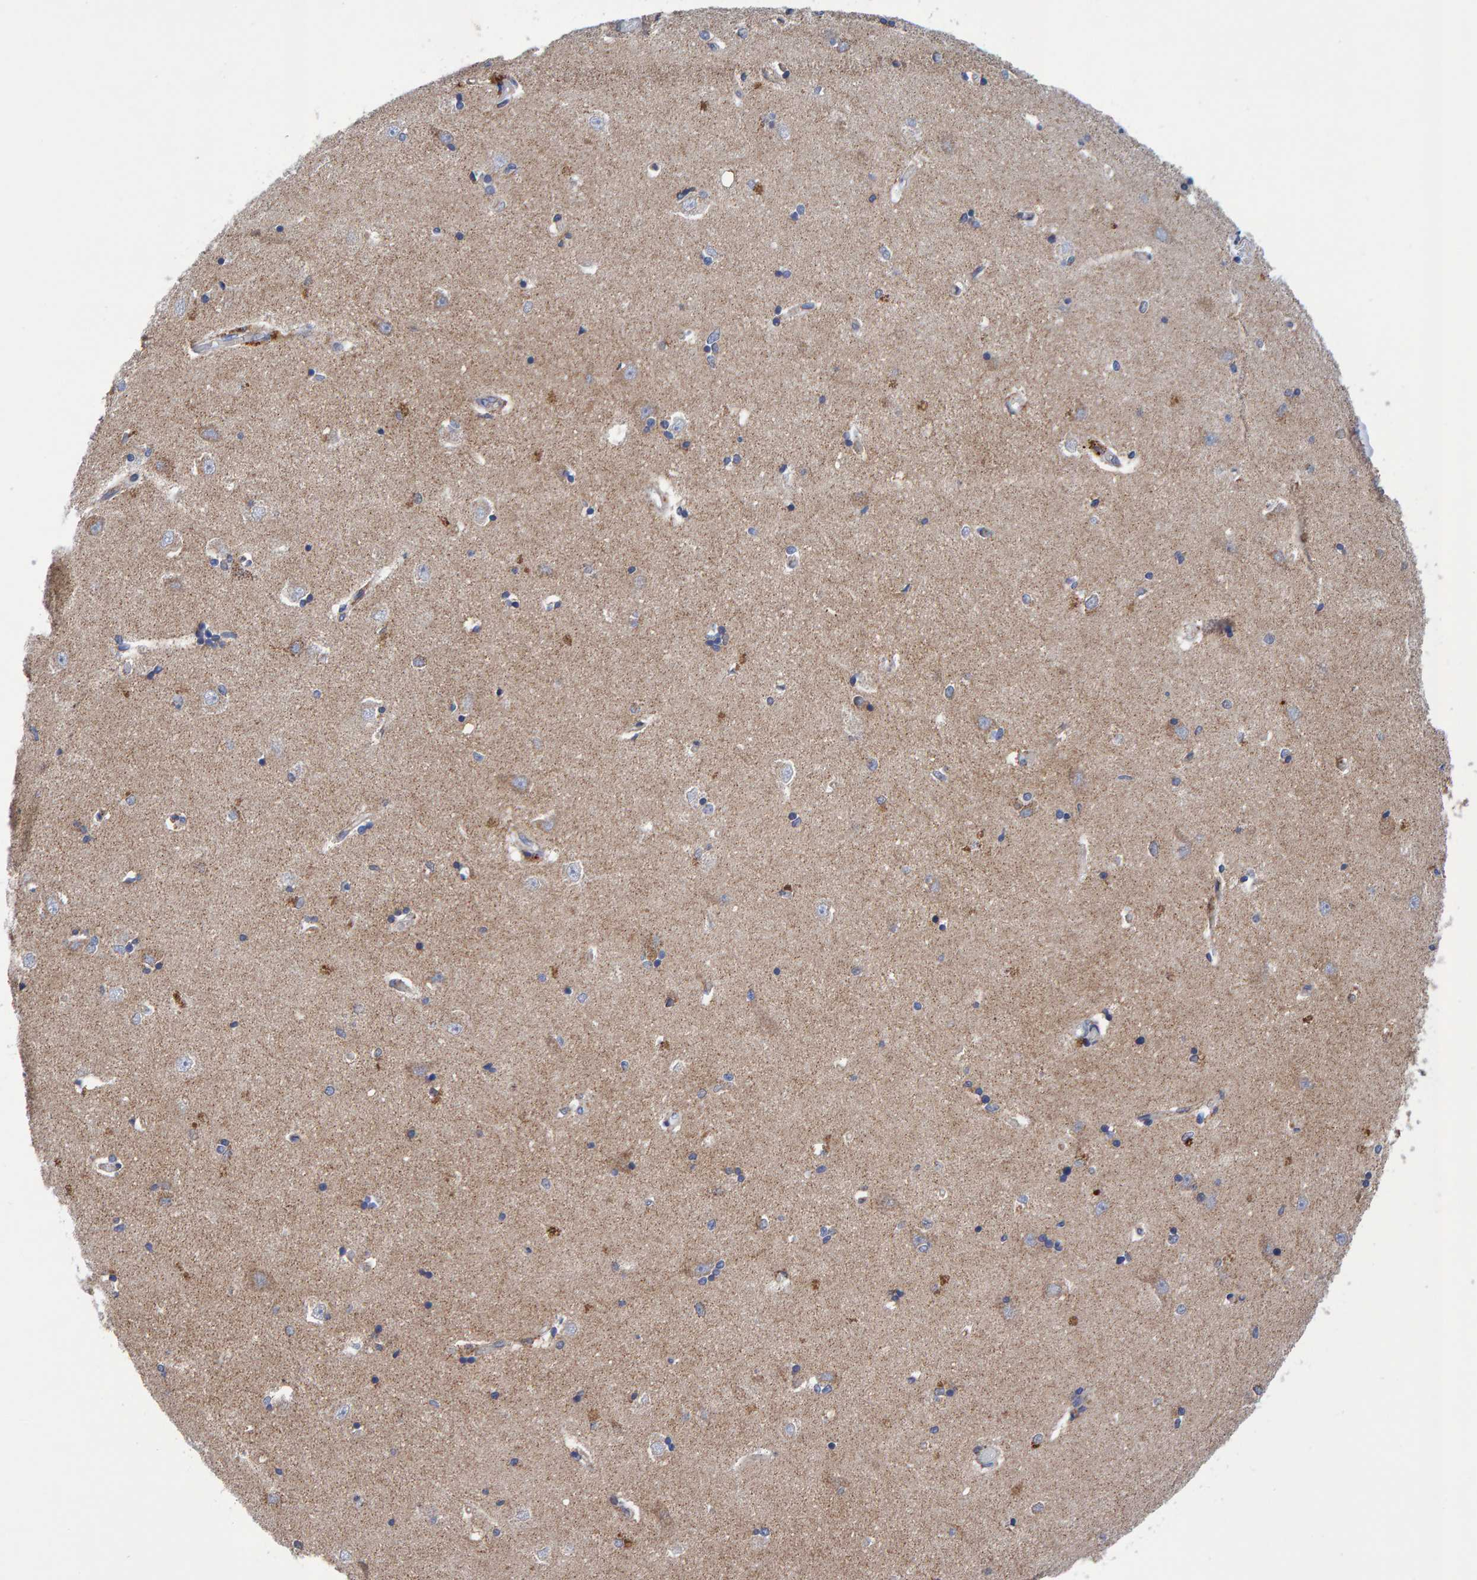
{"staining": {"intensity": "negative", "quantity": "none", "location": "none"}, "tissue": "hippocampus", "cell_type": "Glial cells", "image_type": "normal", "snomed": [{"axis": "morphology", "description": "Normal tissue, NOS"}, {"axis": "topography", "description": "Hippocampus"}], "caption": "Immunohistochemical staining of benign human hippocampus displays no significant positivity in glial cells.", "gene": "EFR3A", "patient": {"sex": "male", "age": 45}}